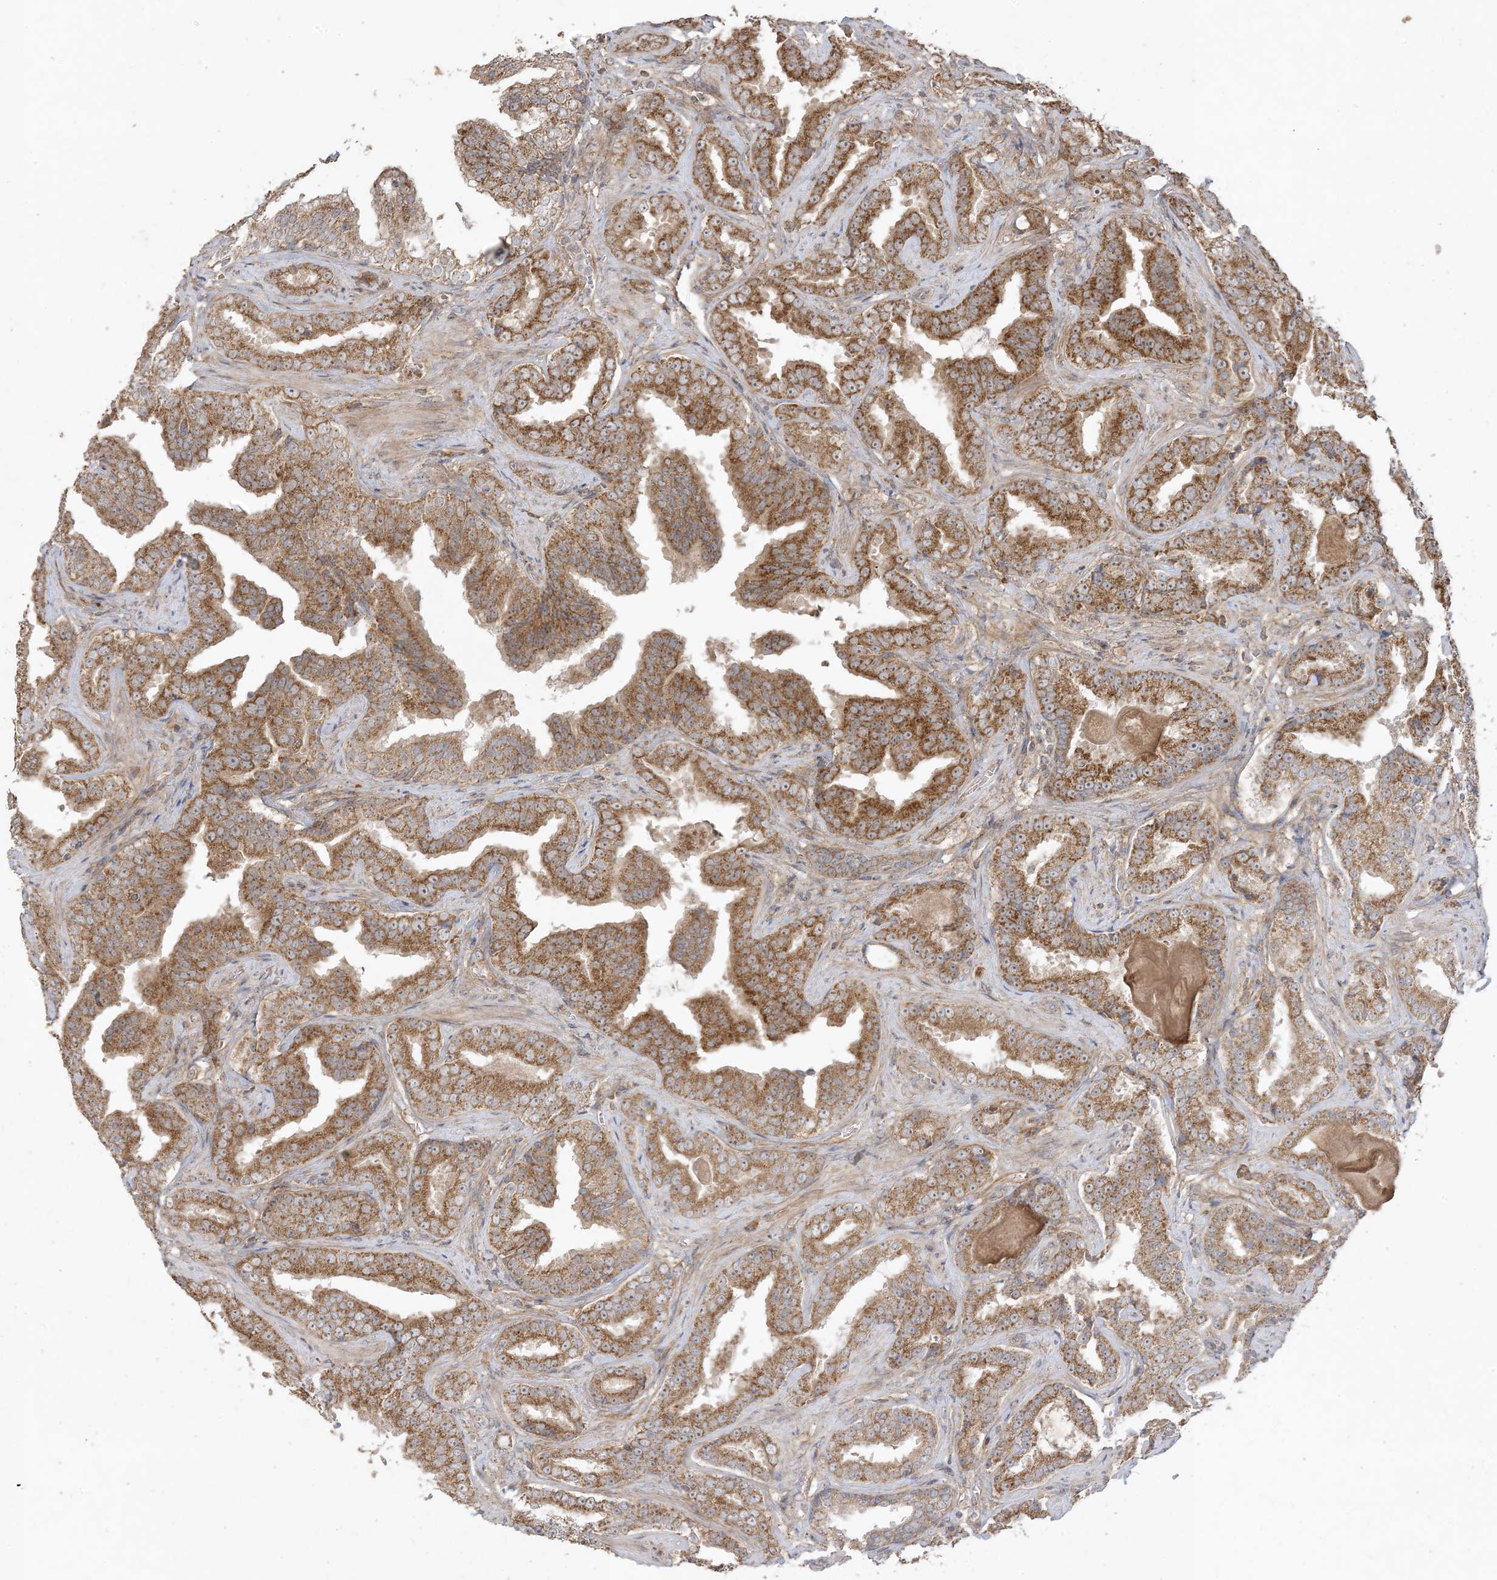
{"staining": {"intensity": "strong", "quantity": ">75%", "location": "cytoplasmic/membranous"}, "tissue": "prostate cancer", "cell_type": "Tumor cells", "image_type": "cancer", "snomed": [{"axis": "morphology", "description": "Adenocarcinoma, Low grade"}, {"axis": "topography", "description": "Prostate"}], "caption": "Immunohistochemical staining of human prostate cancer (adenocarcinoma (low-grade)) exhibits strong cytoplasmic/membranous protein staining in approximately >75% of tumor cells.", "gene": "SIRT3", "patient": {"sex": "male", "age": 60}}